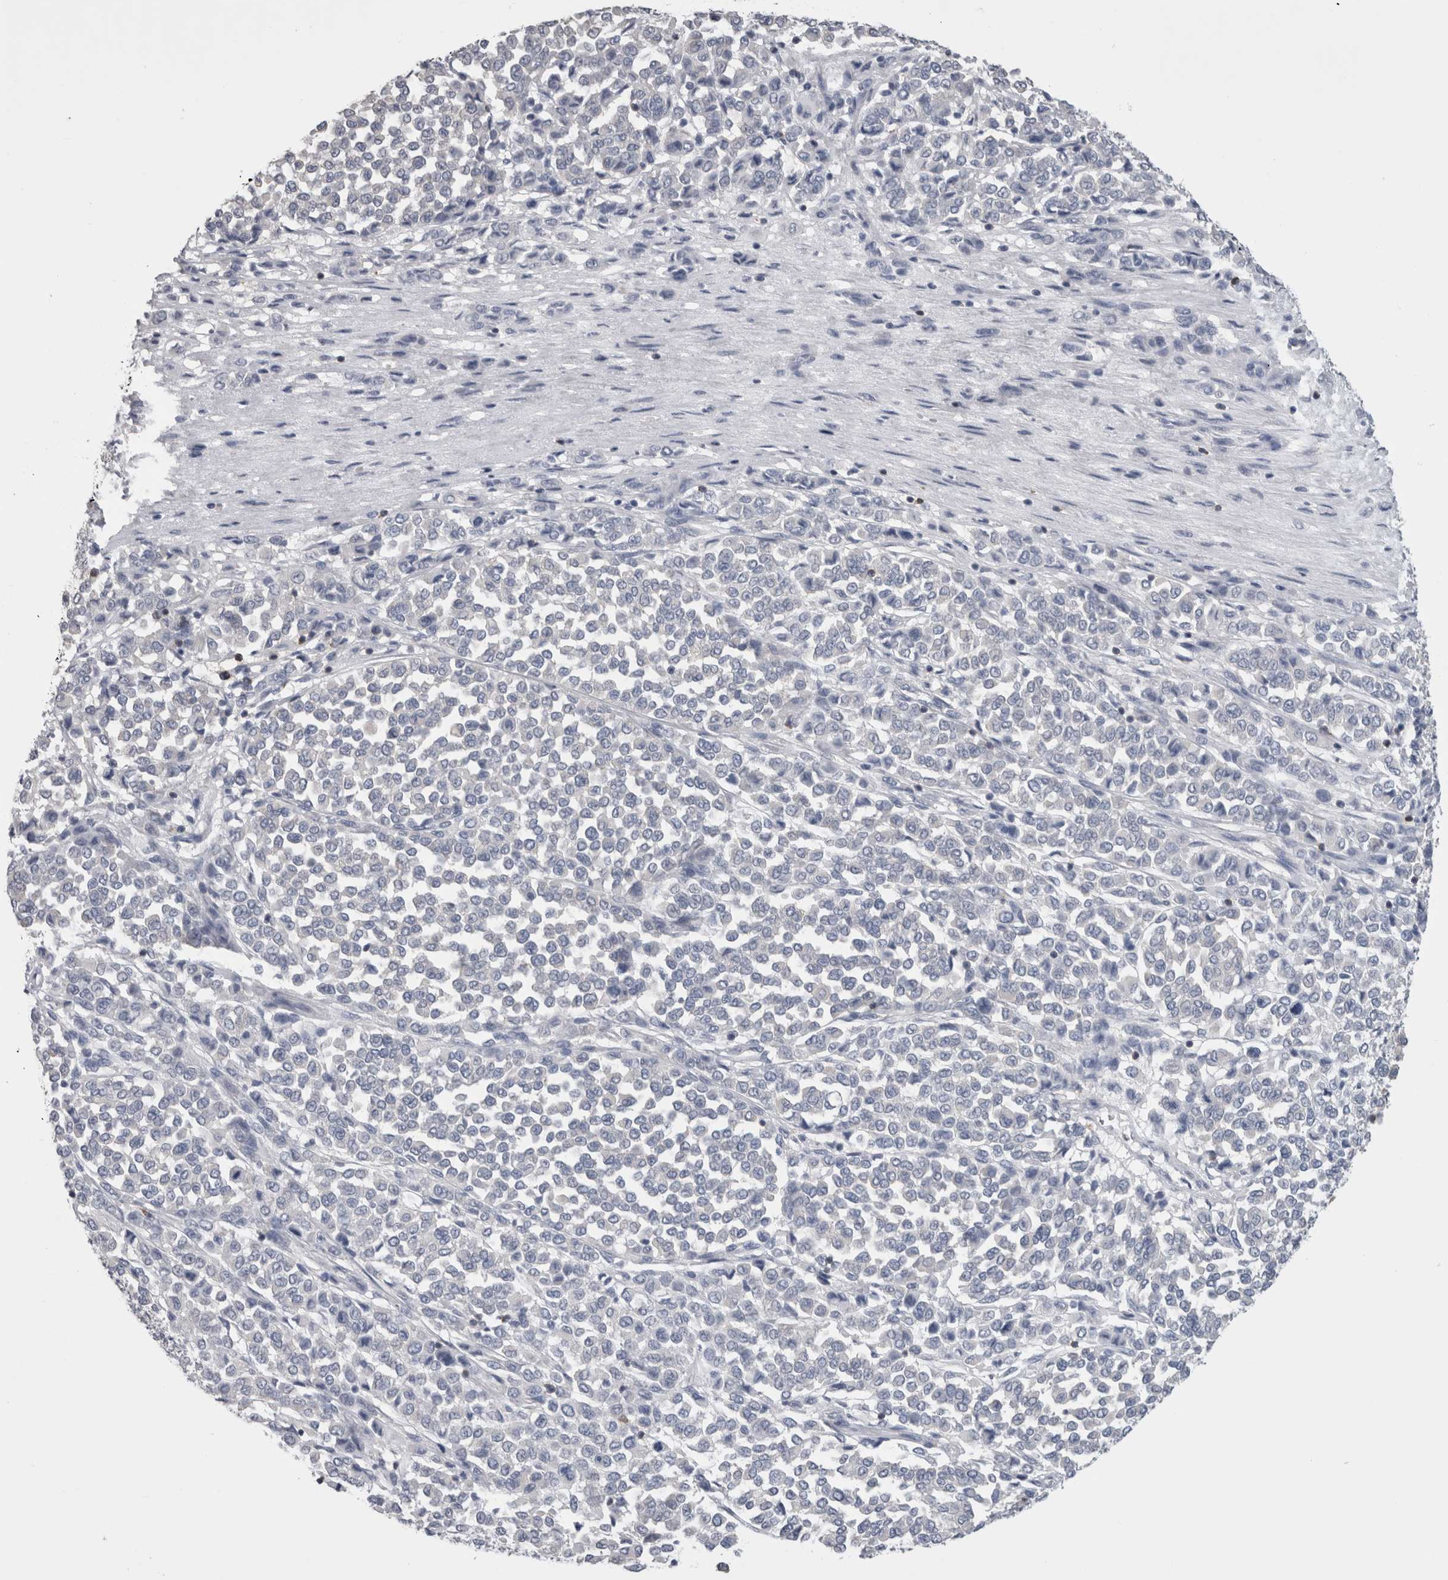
{"staining": {"intensity": "negative", "quantity": "none", "location": "none"}, "tissue": "melanoma", "cell_type": "Tumor cells", "image_type": "cancer", "snomed": [{"axis": "morphology", "description": "Malignant melanoma, Metastatic site"}, {"axis": "topography", "description": "Pancreas"}], "caption": "The IHC histopathology image has no significant staining in tumor cells of melanoma tissue.", "gene": "DCTN6", "patient": {"sex": "female", "age": 30}}